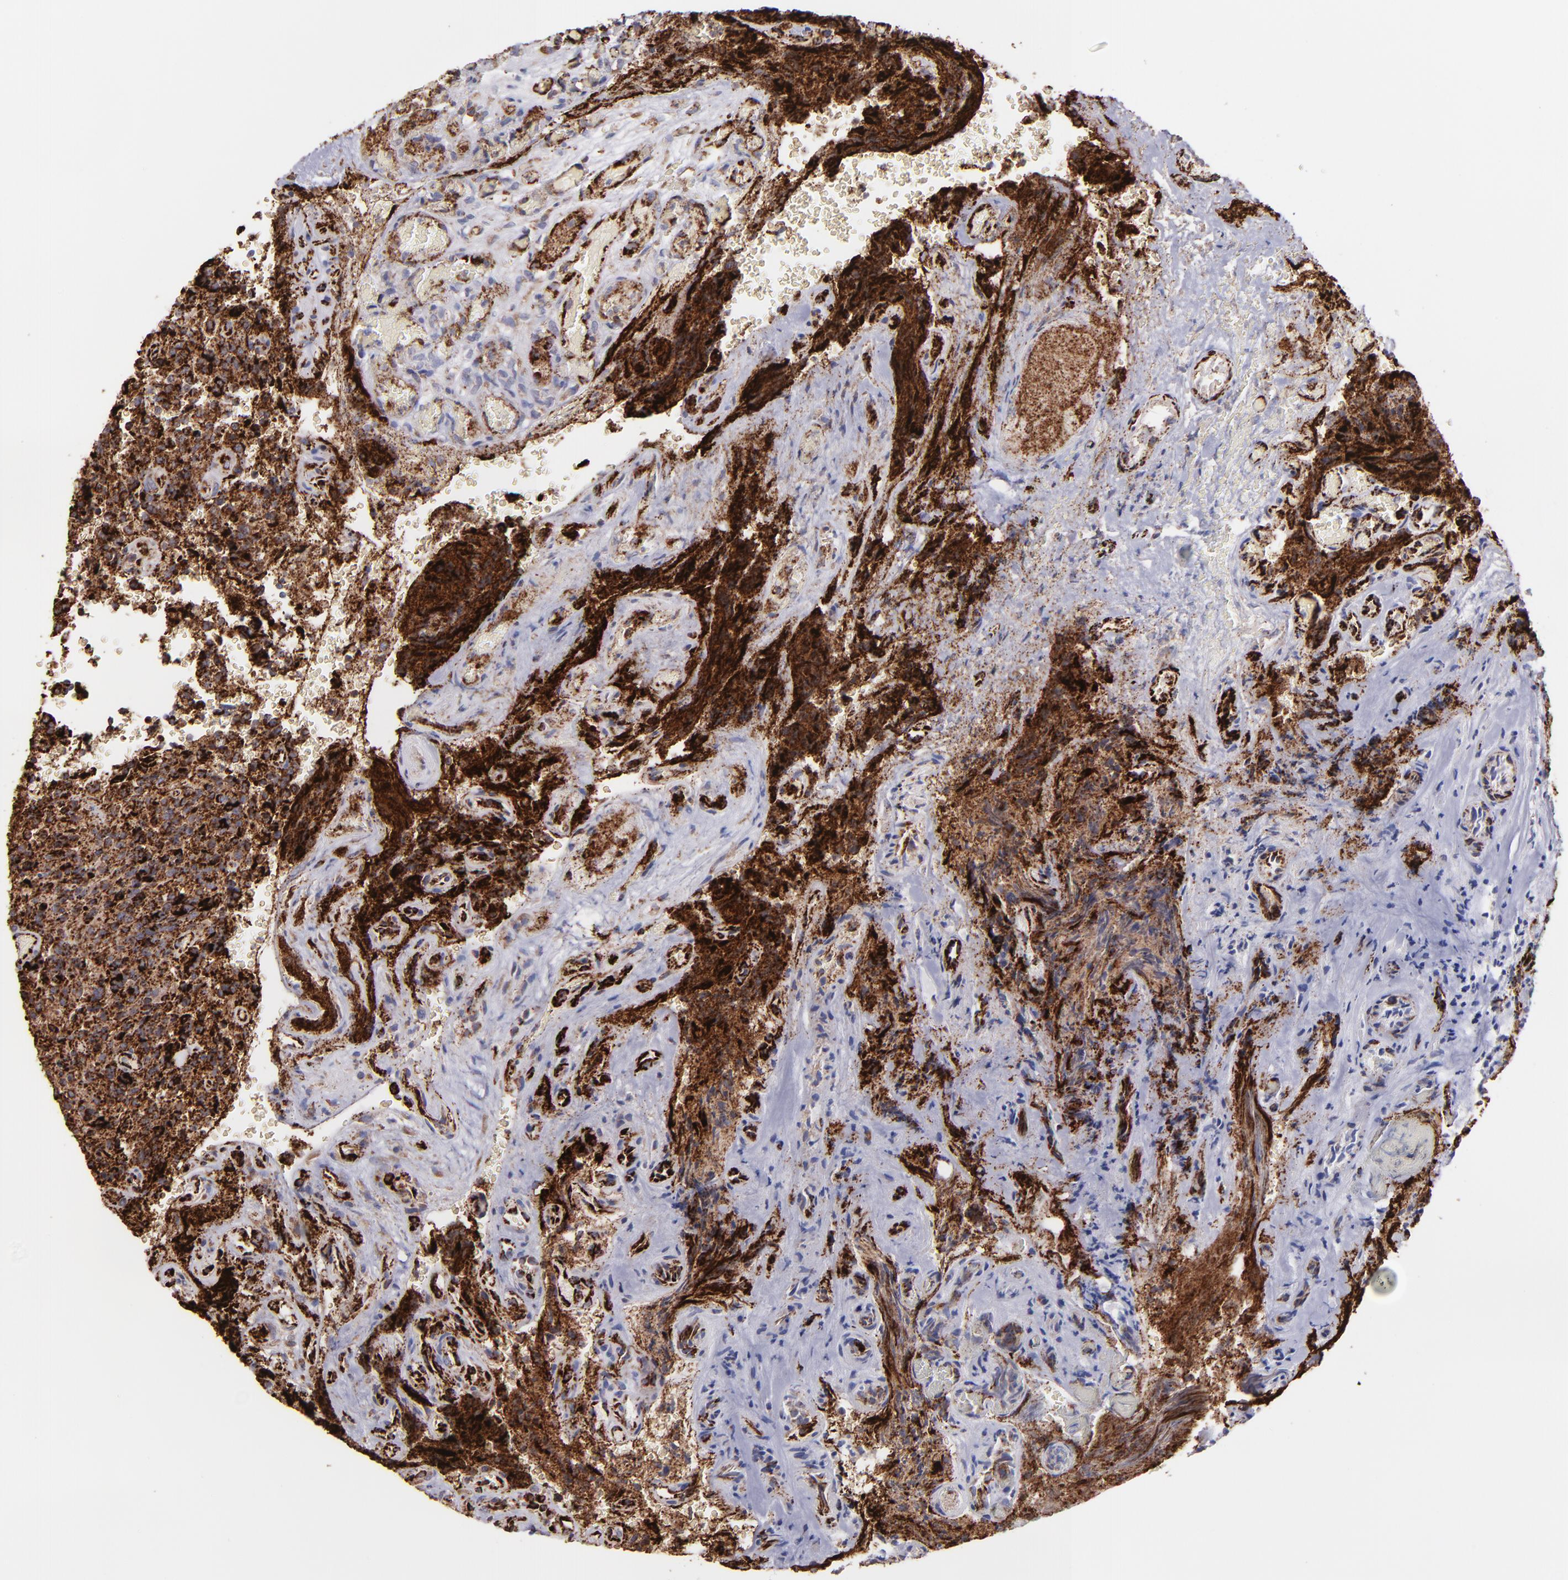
{"staining": {"intensity": "strong", "quantity": ">75%", "location": "cytoplasmic/membranous"}, "tissue": "glioma", "cell_type": "Tumor cells", "image_type": "cancer", "snomed": [{"axis": "morphology", "description": "Normal tissue, NOS"}, {"axis": "morphology", "description": "Glioma, malignant, High grade"}, {"axis": "topography", "description": "Cerebral cortex"}], "caption": "A brown stain shows strong cytoplasmic/membranous expression of a protein in human malignant glioma (high-grade) tumor cells.", "gene": "MAOB", "patient": {"sex": "male", "age": 56}}